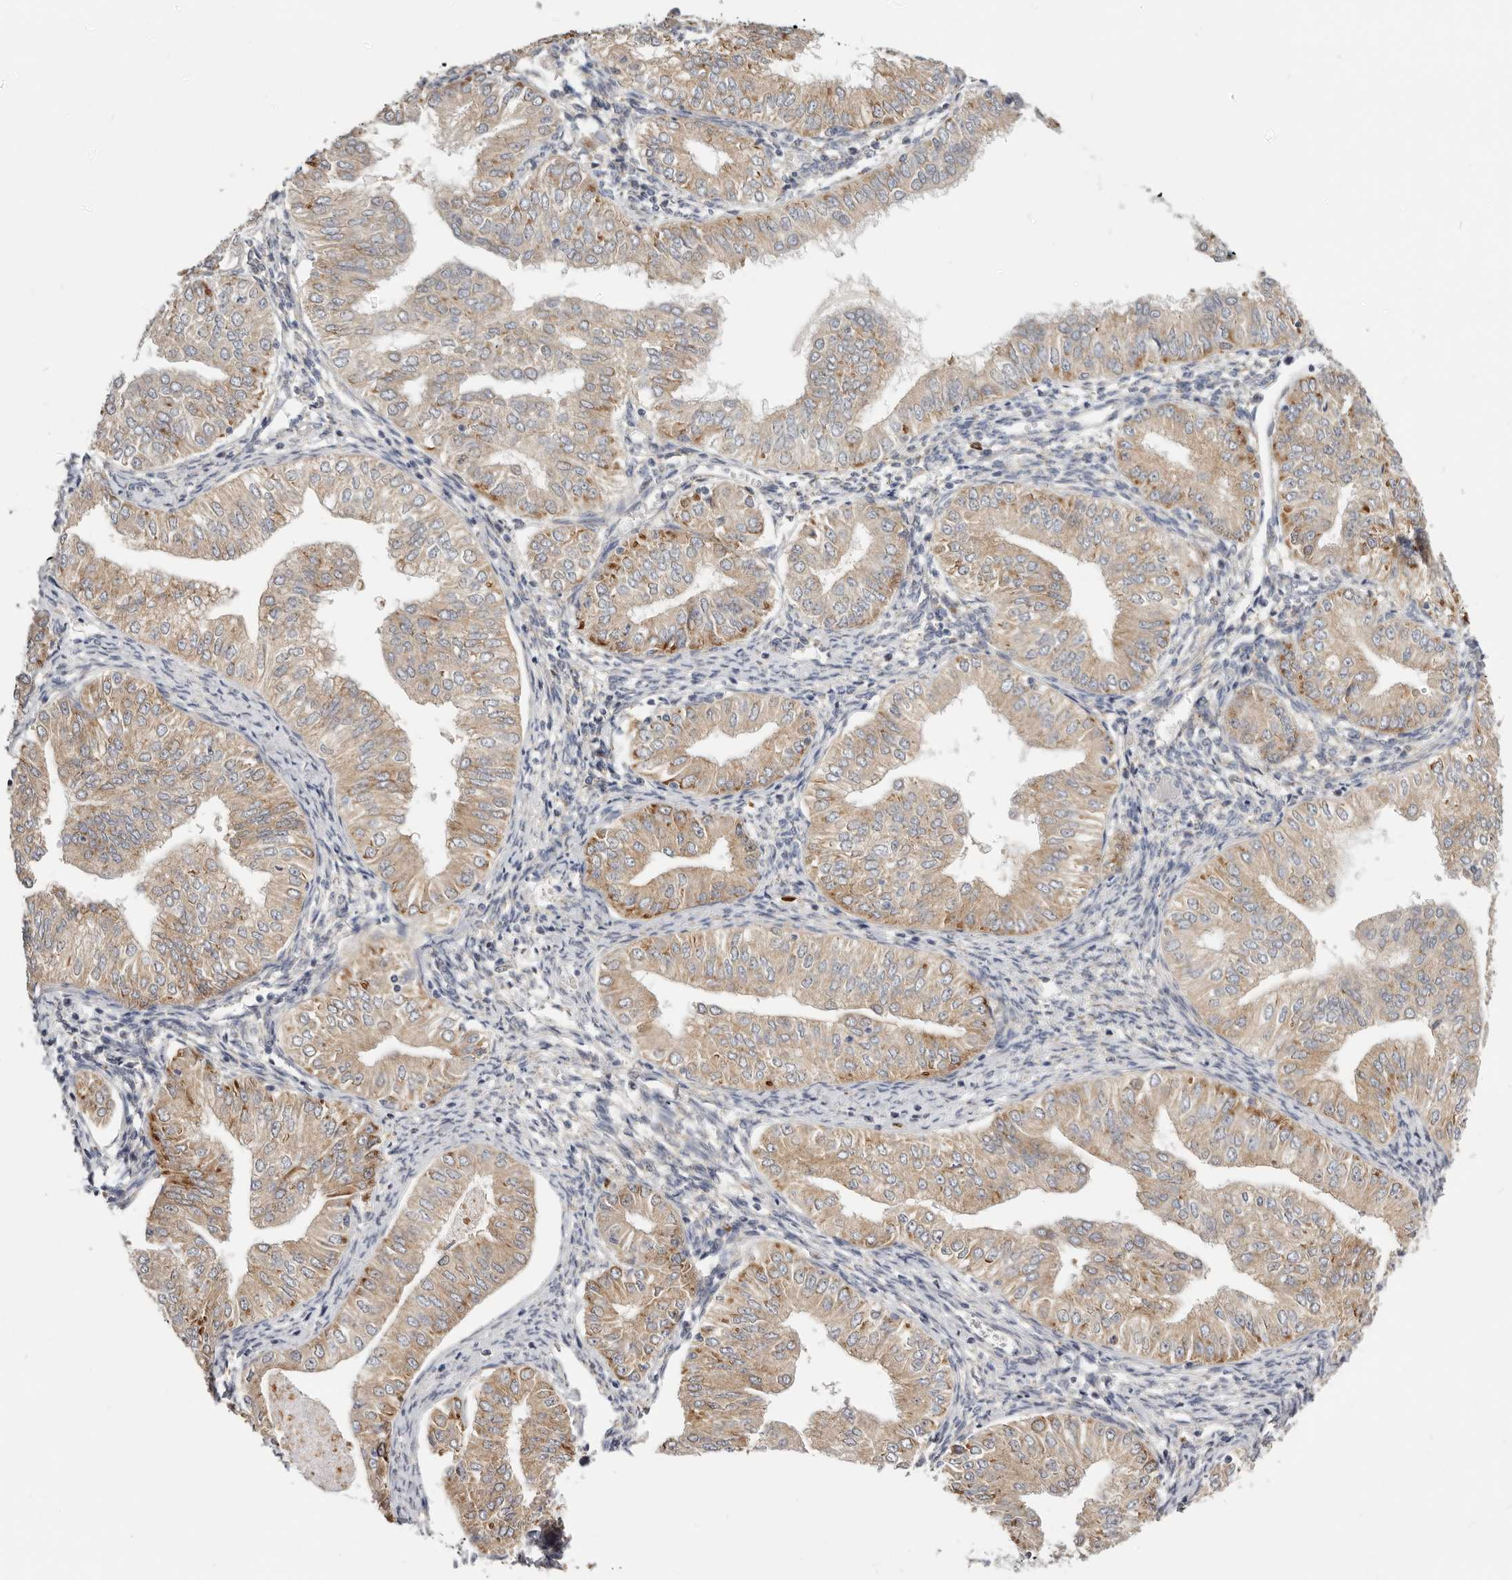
{"staining": {"intensity": "moderate", "quantity": "25%-75%", "location": "cytoplasmic/membranous"}, "tissue": "endometrial cancer", "cell_type": "Tumor cells", "image_type": "cancer", "snomed": [{"axis": "morphology", "description": "Normal tissue, NOS"}, {"axis": "morphology", "description": "Adenocarcinoma, NOS"}, {"axis": "topography", "description": "Endometrium"}], "caption": "Immunohistochemical staining of endometrial adenocarcinoma reveals medium levels of moderate cytoplasmic/membranous positivity in about 25%-75% of tumor cells.", "gene": "IL32", "patient": {"sex": "female", "age": 53}}